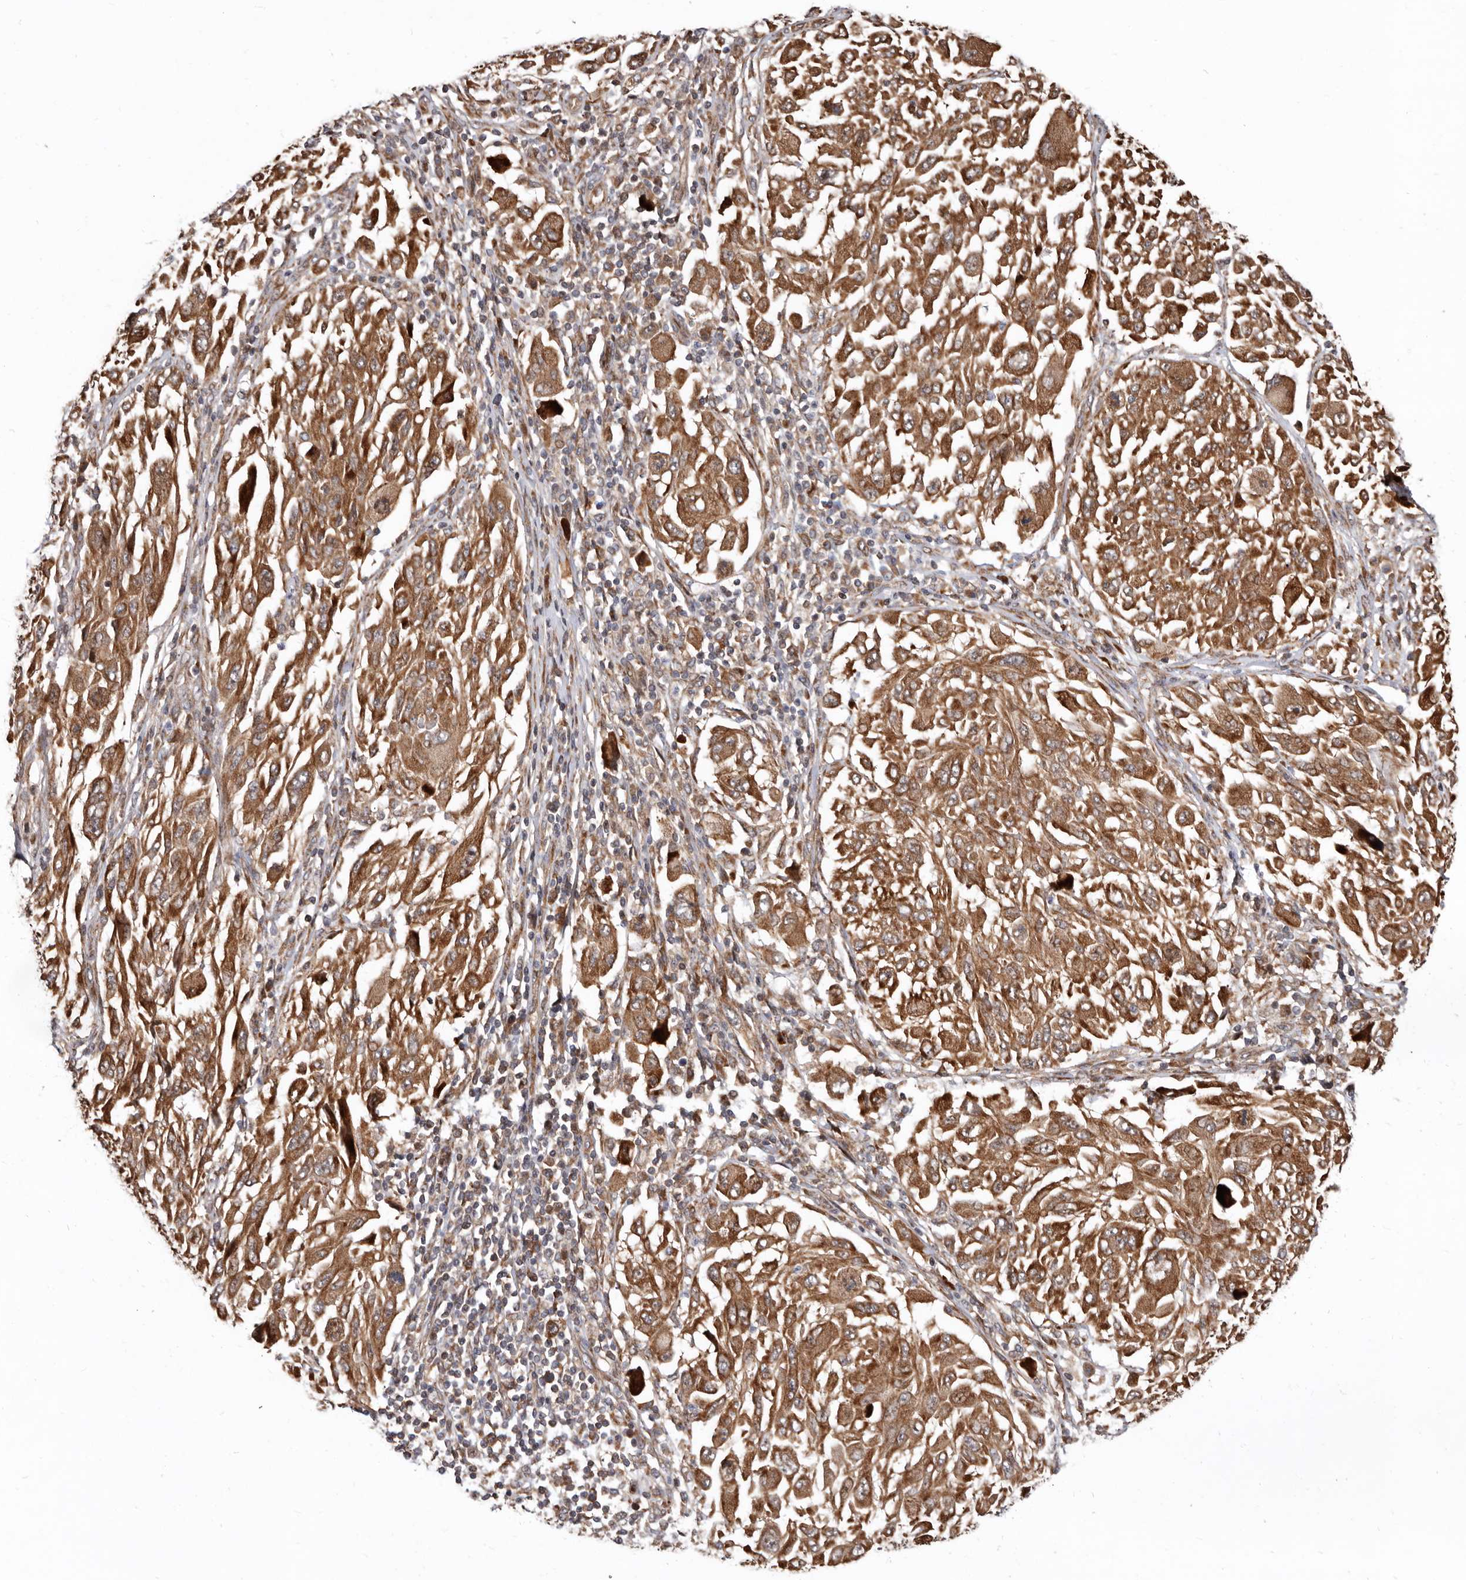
{"staining": {"intensity": "moderate", "quantity": ">75%", "location": "cytoplasmic/membranous"}, "tissue": "melanoma", "cell_type": "Tumor cells", "image_type": "cancer", "snomed": [{"axis": "morphology", "description": "Malignant melanoma, NOS"}, {"axis": "topography", "description": "Skin"}], "caption": "Immunohistochemistry (IHC) (DAB (3,3'-diaminobenzidine)) staining of melanoma demonstrates moderate cytoplasmic/membranous protein expression in about >75% of tumor cells.", "gene": "WEE2", "patient": {"sex": "female", "age": 91}}